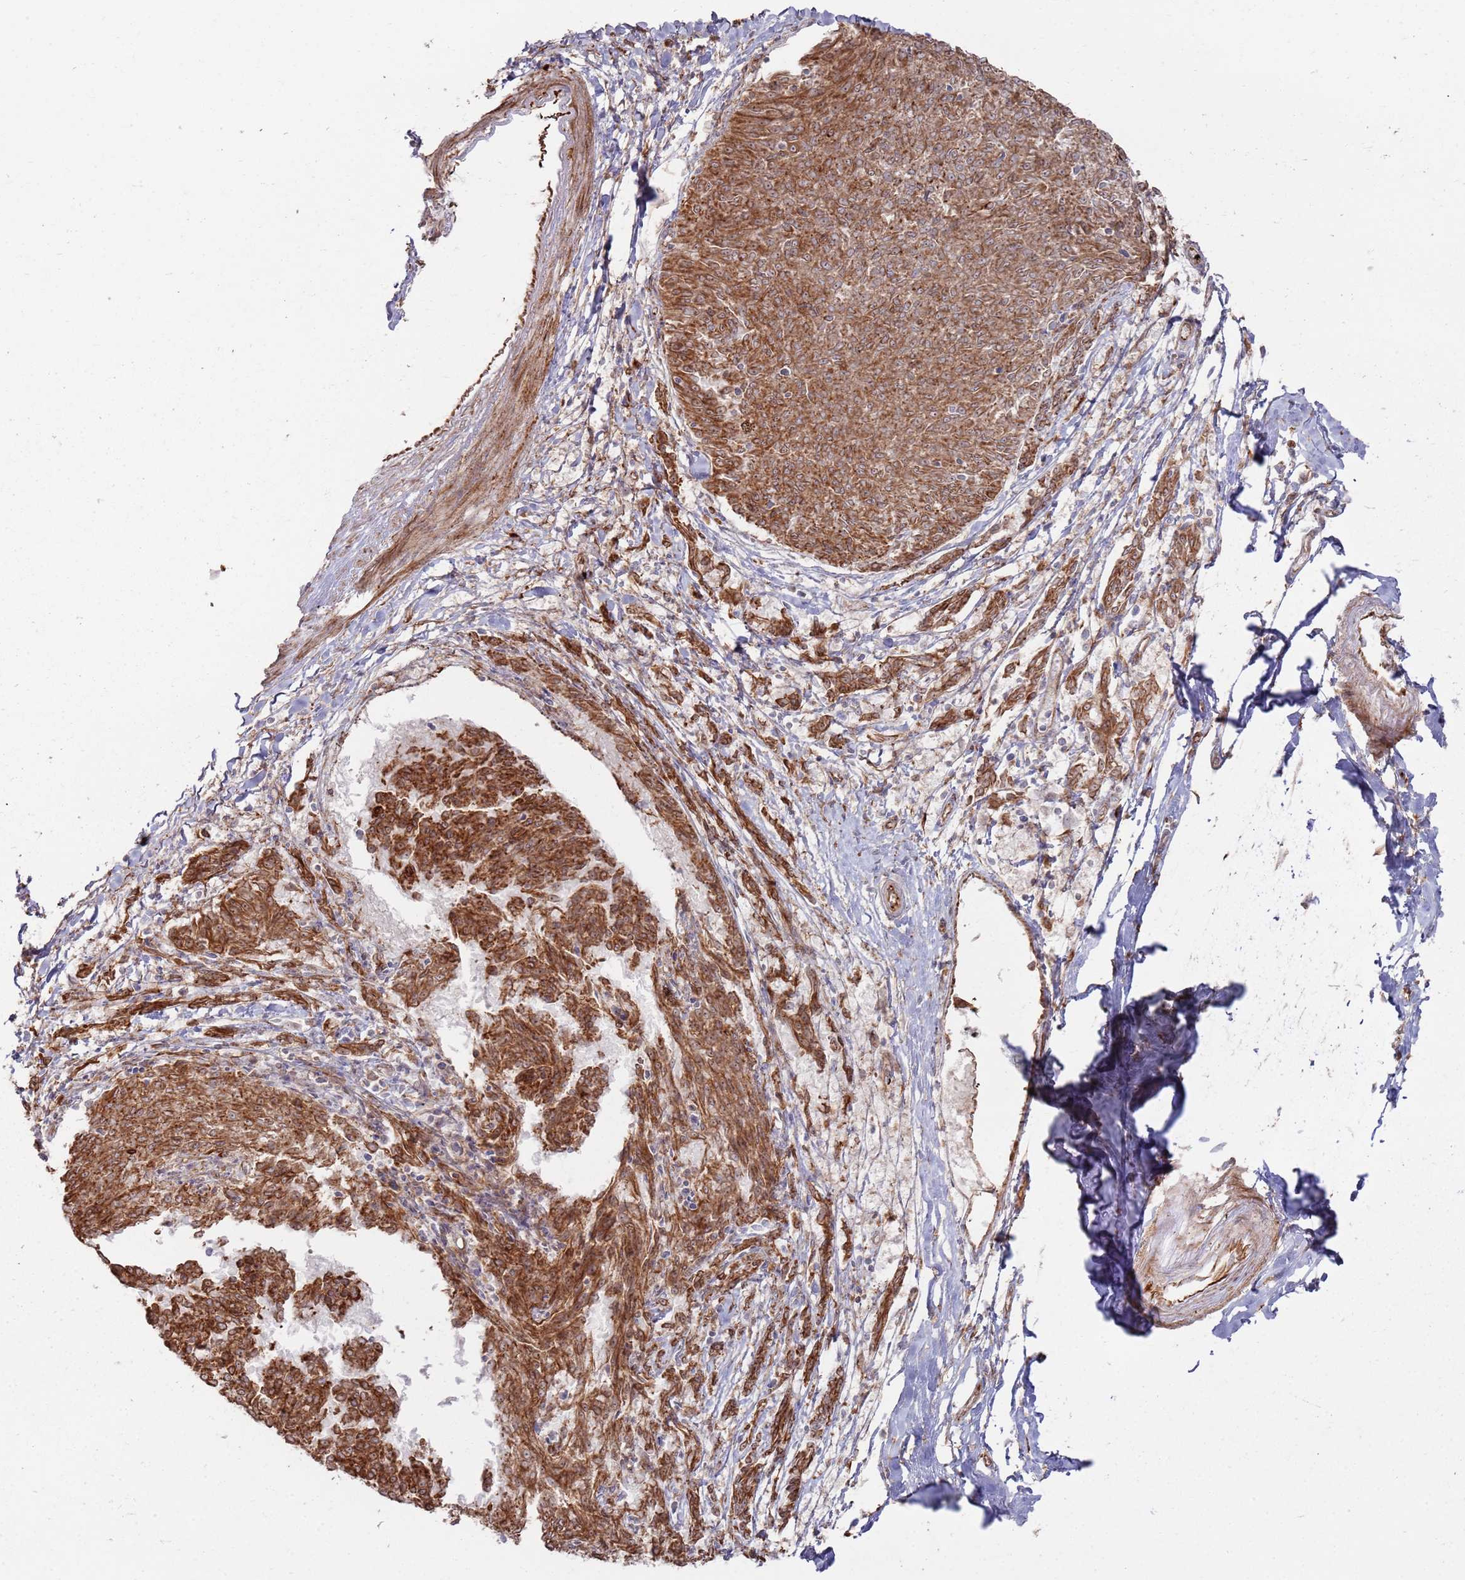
{"staining": {"intensity": "moderate", "quantity": ">75%", "location": "cytoplasmic/membranous"}, "tissue": "melanoma", "cell_type": "Tumor cells", "image_type": "cancer", "snomed": [{"axis": "morphology", "description": "Malignant melanoma, NOS"}, {"axis": "topography", "description": "Skin"}], "caption": "An immunohistochemistry (IHC) histopathology image of neoplastic tissue is shown. Protein staining in brown labels moderate cytoplasmic/membranous positivity in melanoma within tumor cells.", "gene": "PHF21A", "patient": {"sex": "female", "age": 72}}